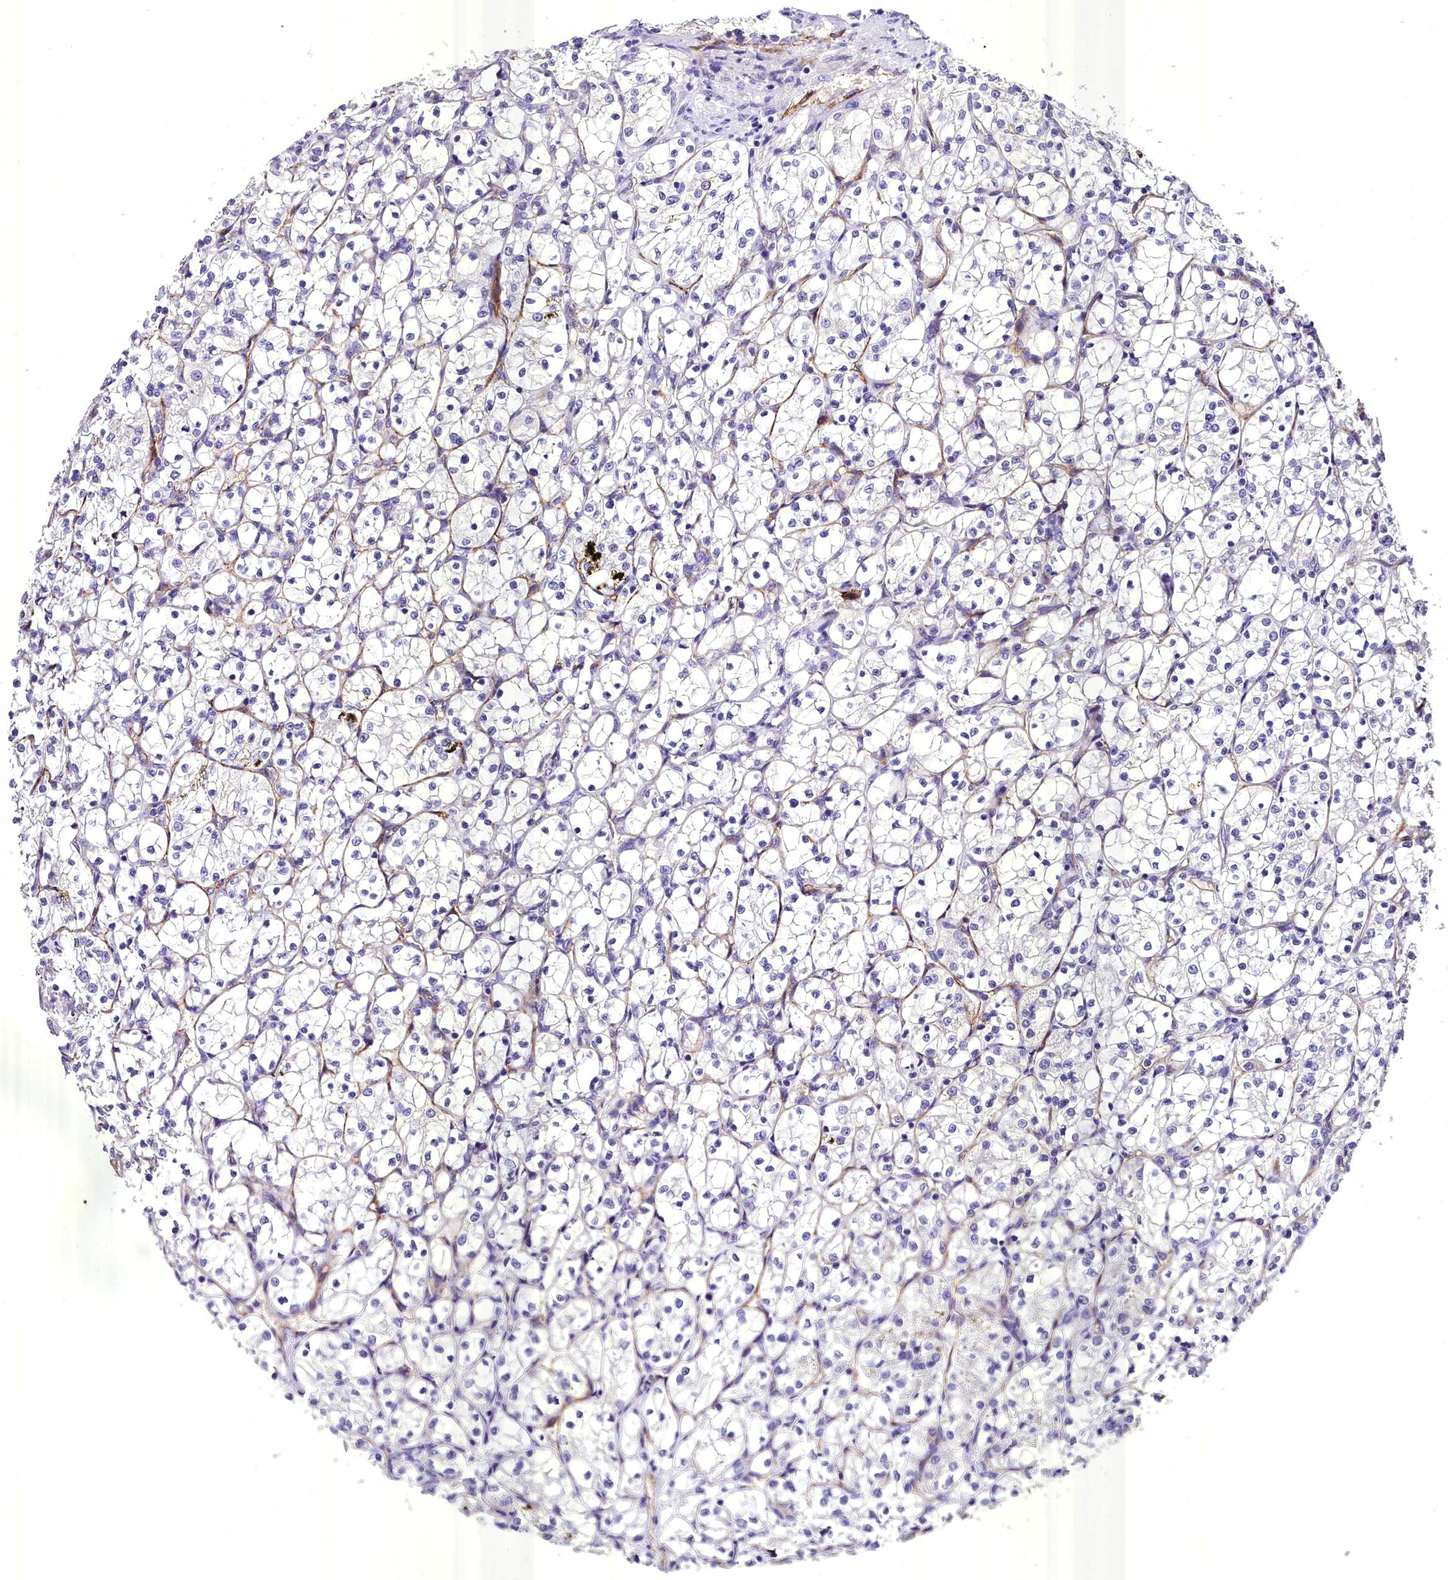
{"staining": {"intensity": "negative", "quantity": "none", "location": "none"}, "tissue": "renal cancer", "cell_type": "Tumor cells", "image_type": "cancer", "snomed": [{"axis": "morphology", "description": "Adenocarcinoma, NOS"}, {"axis": "topography", "description": "Kidney"}], "caption": "There is no significant expression in tumor cells of renal adenocarcinoma.", "gene": "MS4A18", "patient": {"sex": "female", "age": 69}}